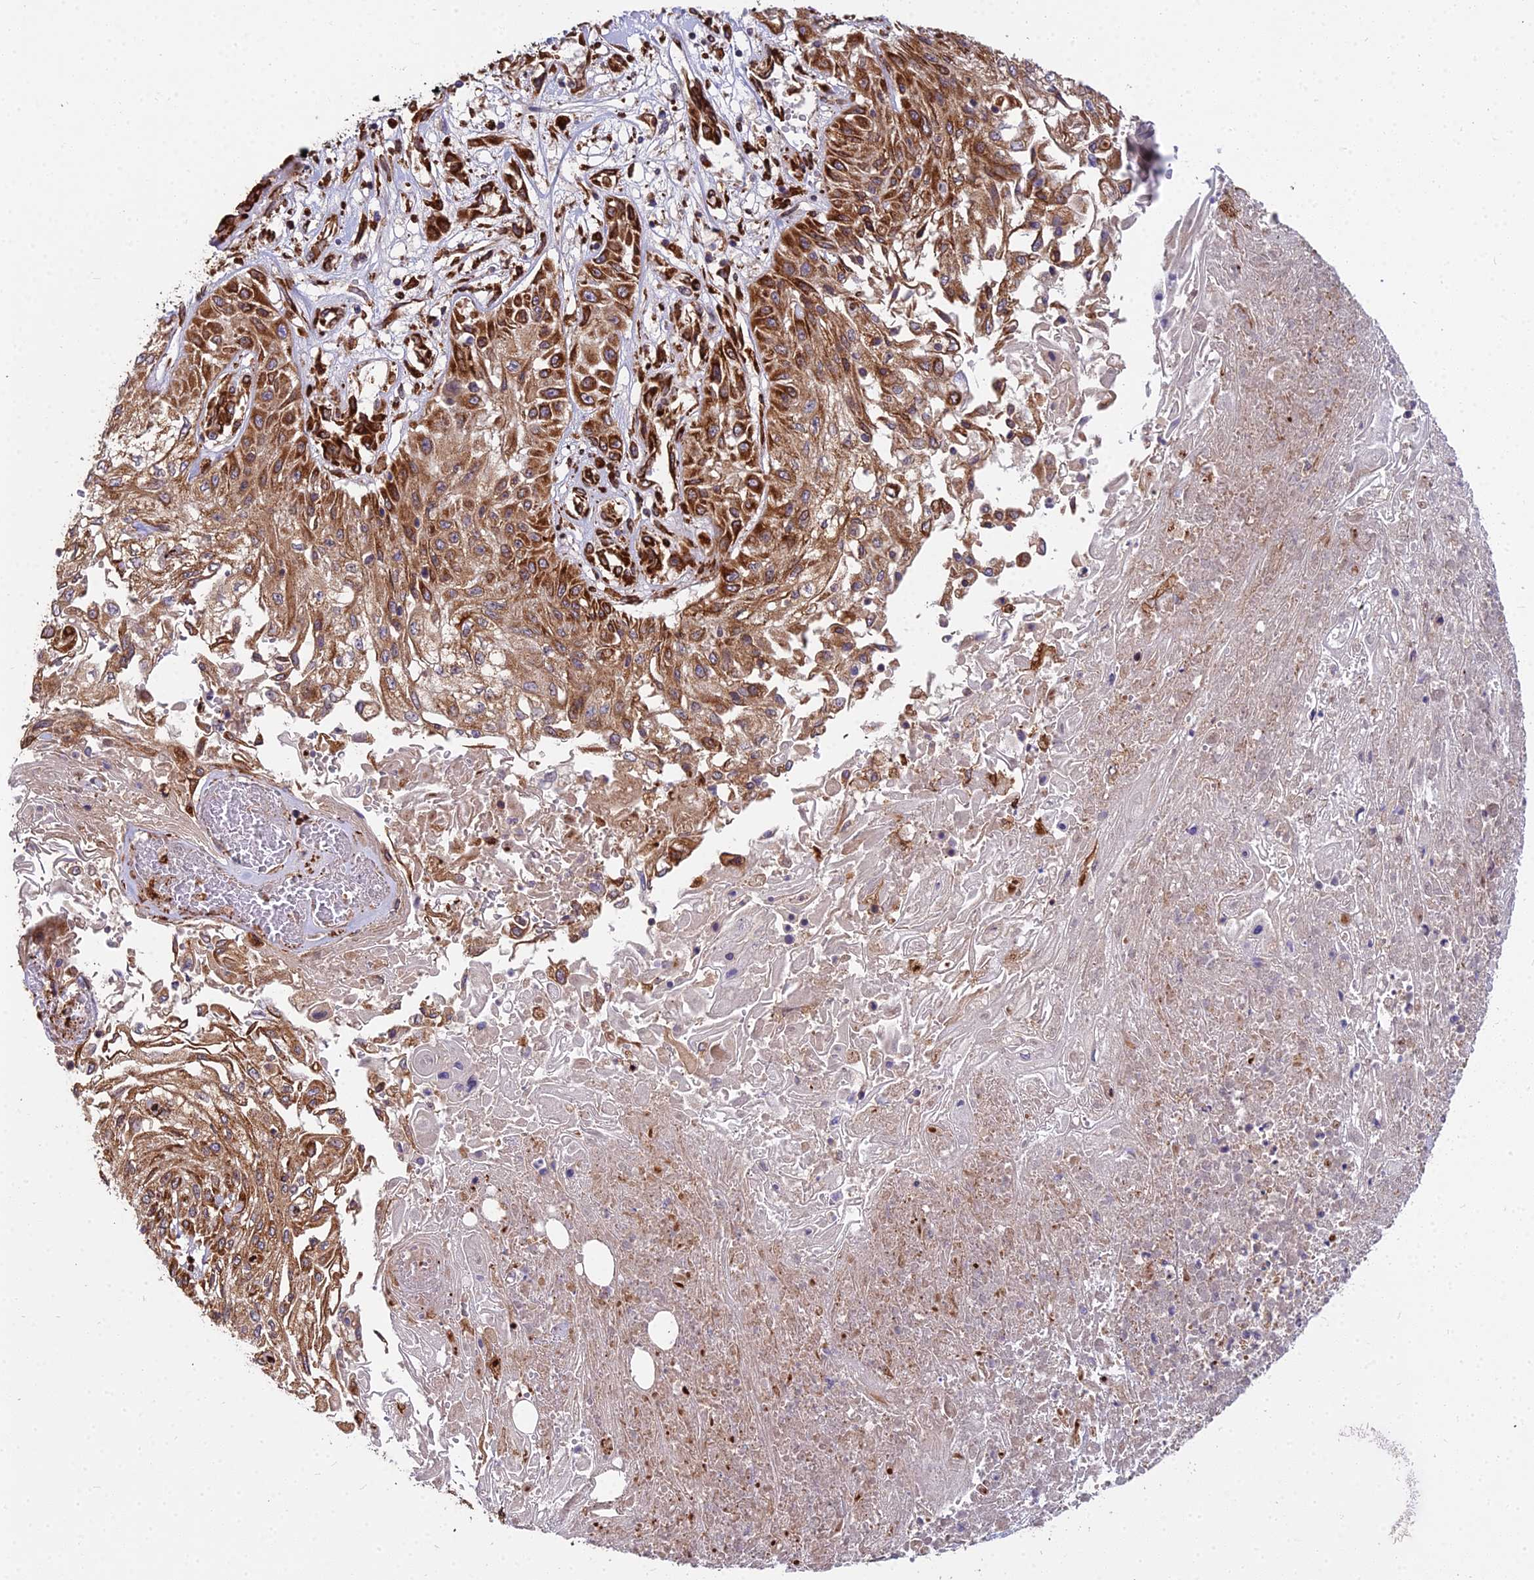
{"staining": {"intensity": "strong", "quantity": ">75%", "location": "cytoplasmic/membranous"}, "tissue": "skin cancer", "cell_type": "Tumor cells", "image_type": "cancer", "snomed": [{"axis": "morphology", "description": "Squamous cell carcinoma, NOS"}, {"axis": "morphology", "description": "Squamous cell carcinoma, metastatic, NOS"}, {"axis": "topography", "description": "Skin"}, {"axis": "topography", "description": "Lymph node"}], "caption": "Human metastatic squamous cell carcinoma (skin) stained for a protein (brown) demonstrates strong cytoplasmic/membranous positive expression in approximately >75% of tumor cells.", "gene": "NDUFAF7", "patient": {"sex": "male", "age": 75}}